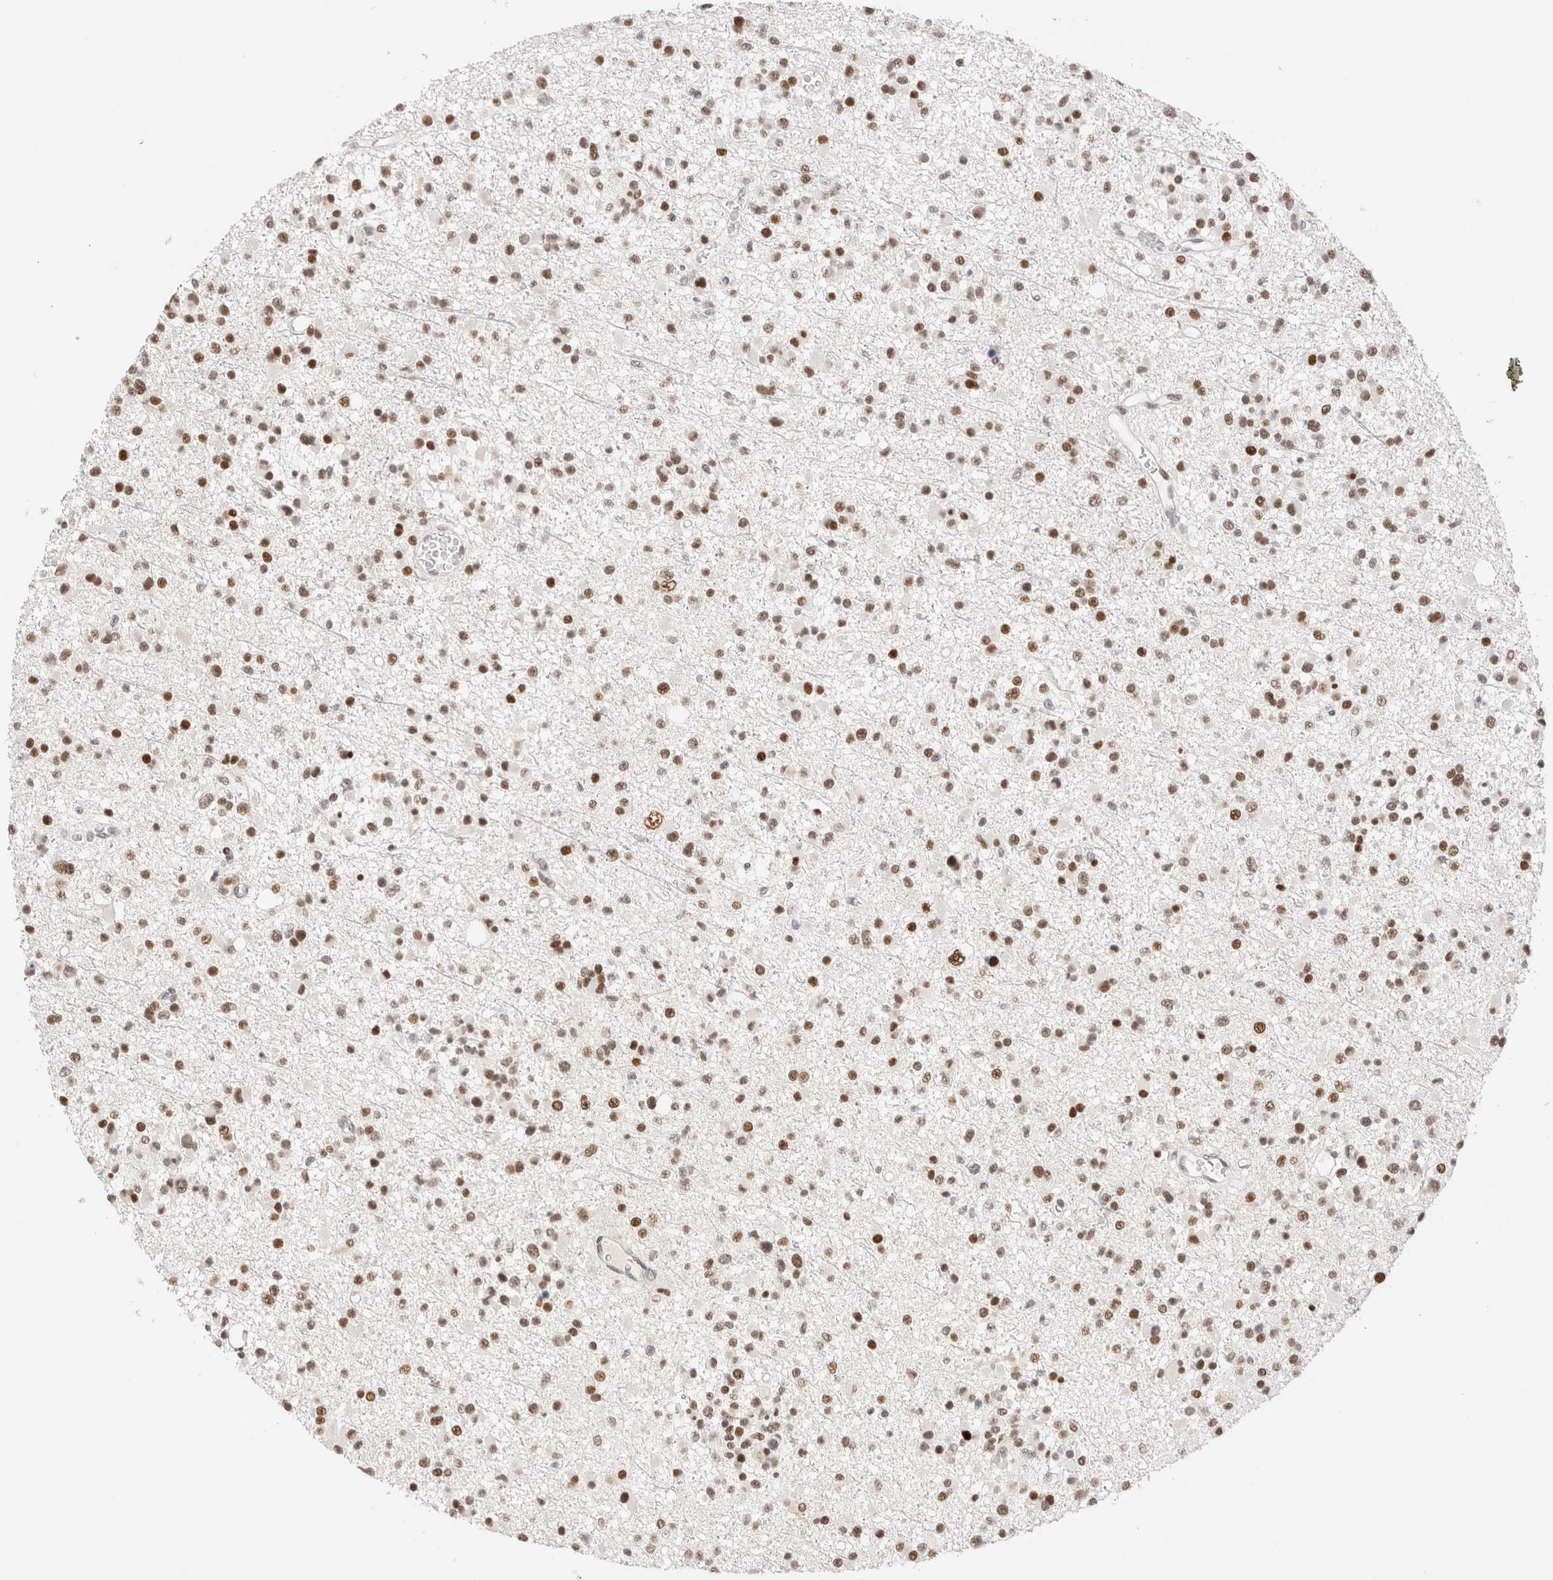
{"staining": {"intensity": "moderate", "quantity": ">75%", "location": "nuclear"}, "tissue": "glioma", "cell_type": "Tumor cells", "image_type": "cancer", "snomed": [{"axis": "morphology", "description": "Glioma, malignant, Low grade"}, {"axis": "topography", "description": "Brain"}], "caption": "A medium amount of moderate nuclear positivity is identified in about >75% of tumor cells in malignant glioma (low-grade) tissue.", "gene": "ZNF282", "patient": {"sex": "female", "age": 22}}